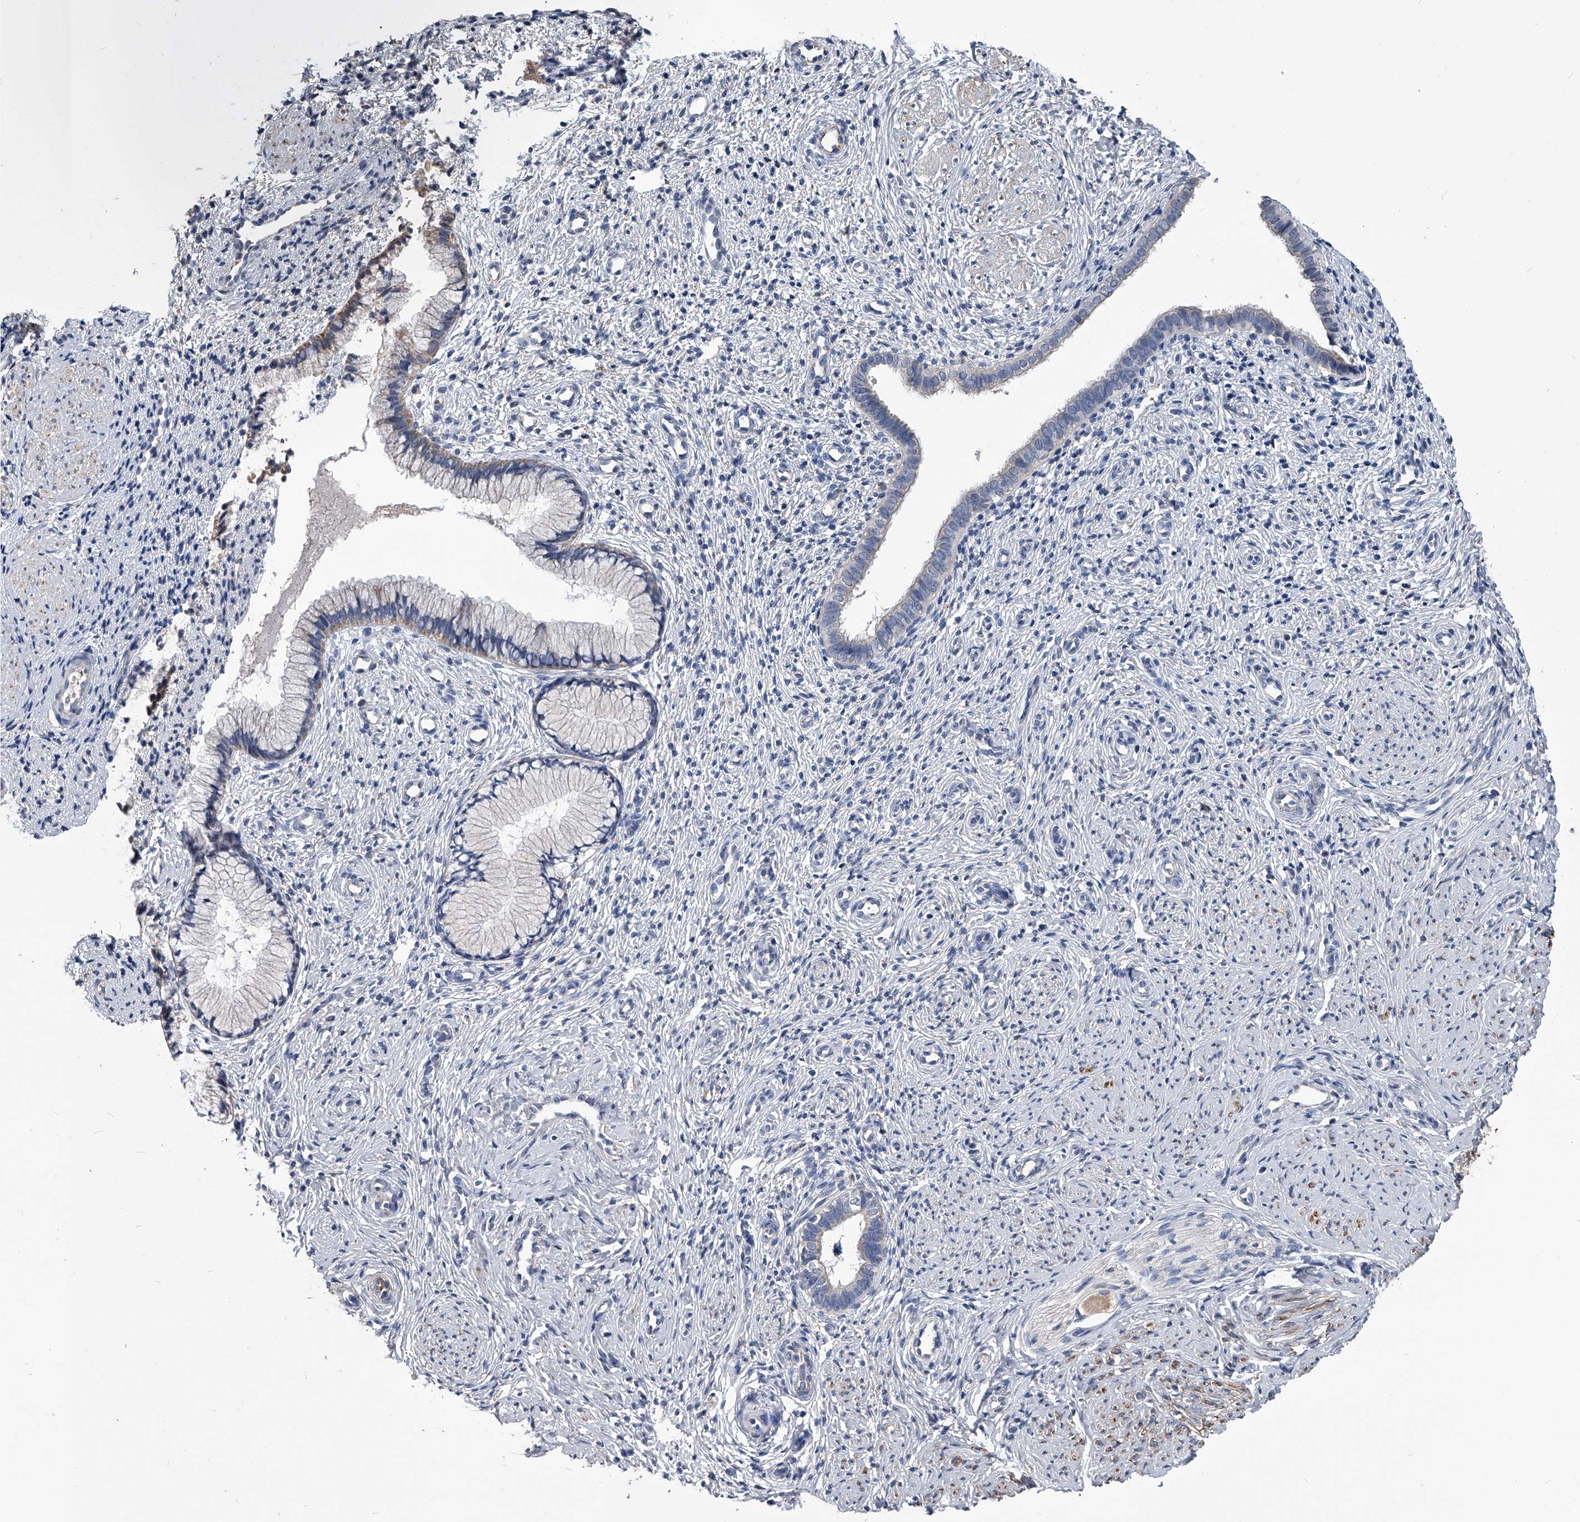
{"staining": {"intensity": "moderate", "quantity": "<25%", "location": "cytoplasmic/membranous"}, "tissue": "cervix", "cell_type": "Glandular cells", "image_type": "normal", "snomed": [{"axis": "morphology", "description": "Normal tissue, NOS"}, {"axis": "topography", "description": "Cervix"}], "caption": "This micrograph displays IHC staining of normal human cervix, with low moderate cytoplasmic/membranous positivity in approximately <25% of glandular cells.", "gene": "OAT", "patient": {"sex": "female", "age": 27}}